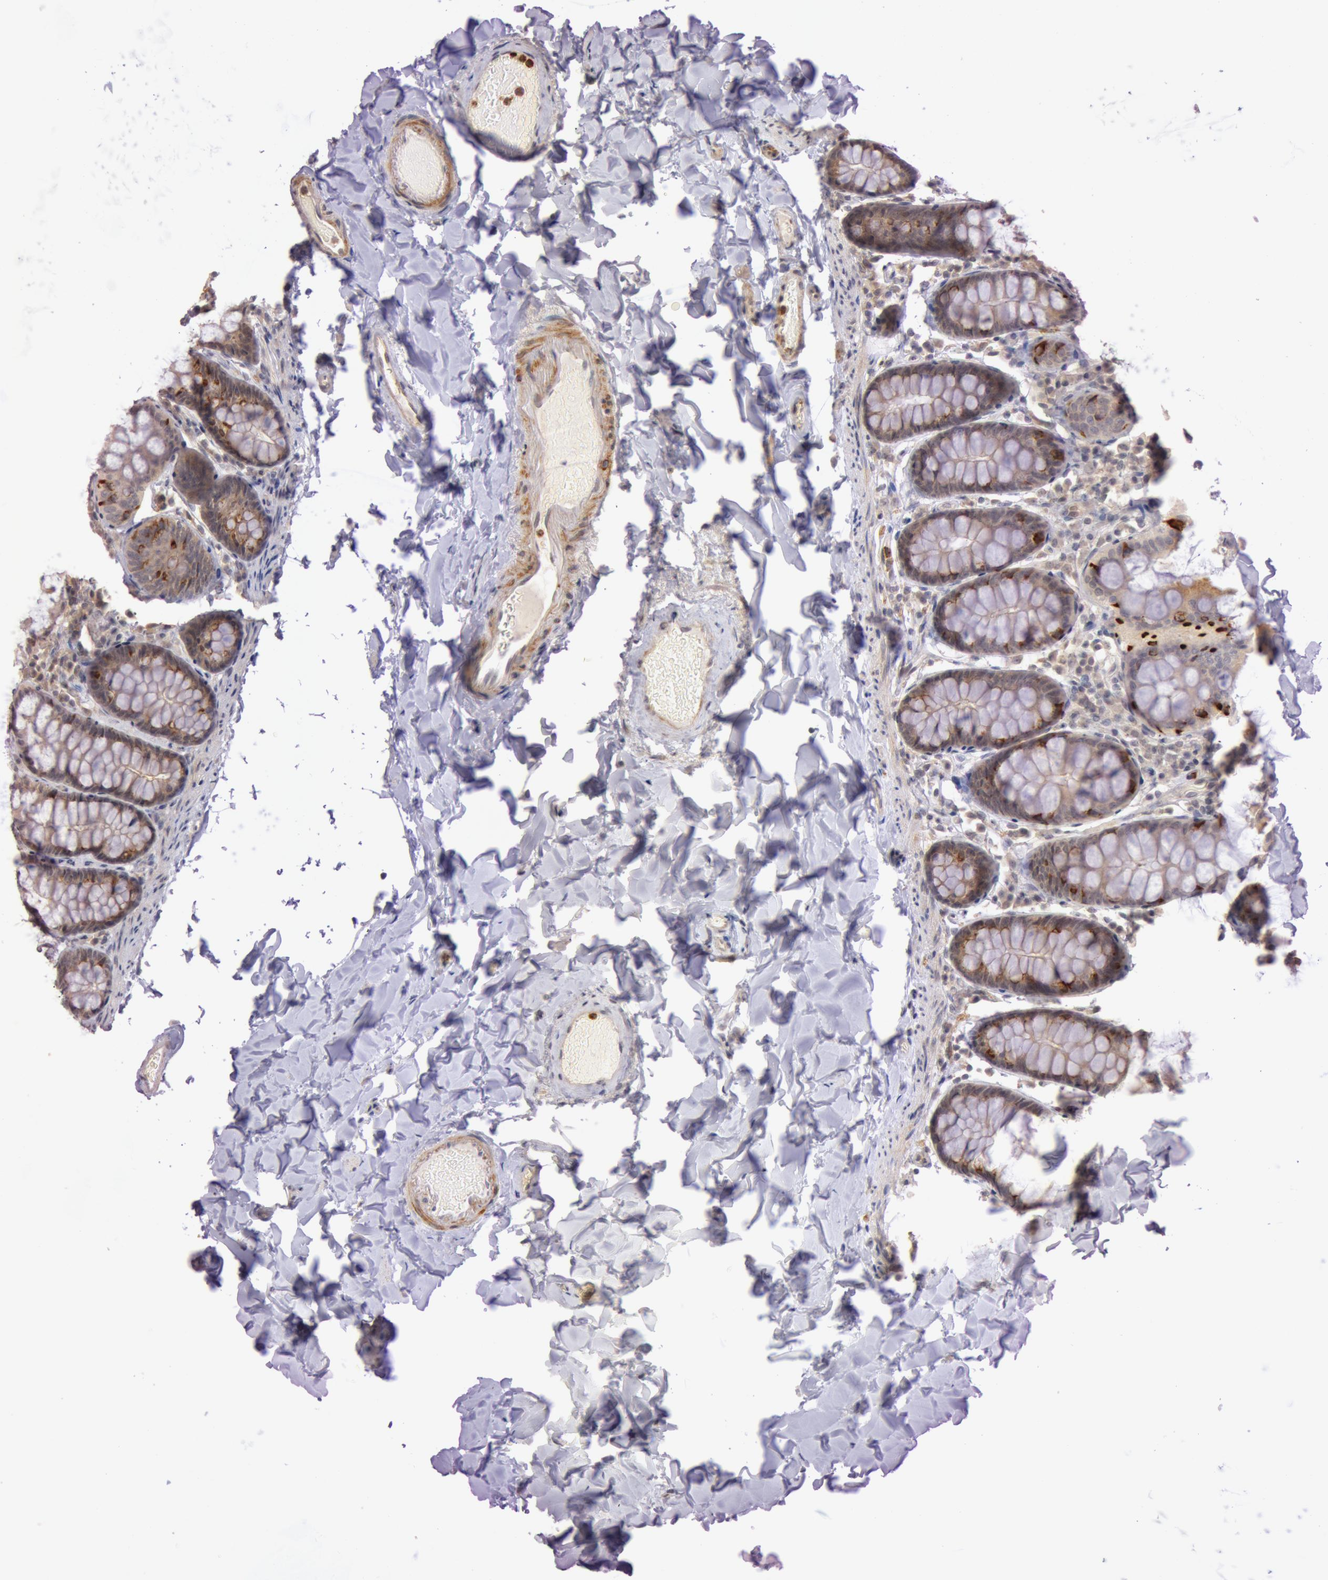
{"staining": {"intensity": "weak", "quantity": ">75%", "location": "cytoplasmic/membranous,nuclear"}, "tissue": "colon", "cell_type": "Endothelial cells", "image_type": "normal", "snomed": [{"axis": "morphology", "description": "Normal tissue, NOS"}, {"axis": "topography", "description": "Colon"}], "caption": "Protein expression analysis of unremarkable human colon reveals weak cytoplasmic/membranous,nuclear staining in about >75% of endothelial cells. (IHC, brightfield microscopy, high magnification).", "gene": "ATG2B", "patient": {"sex": "female", "age": 61}}